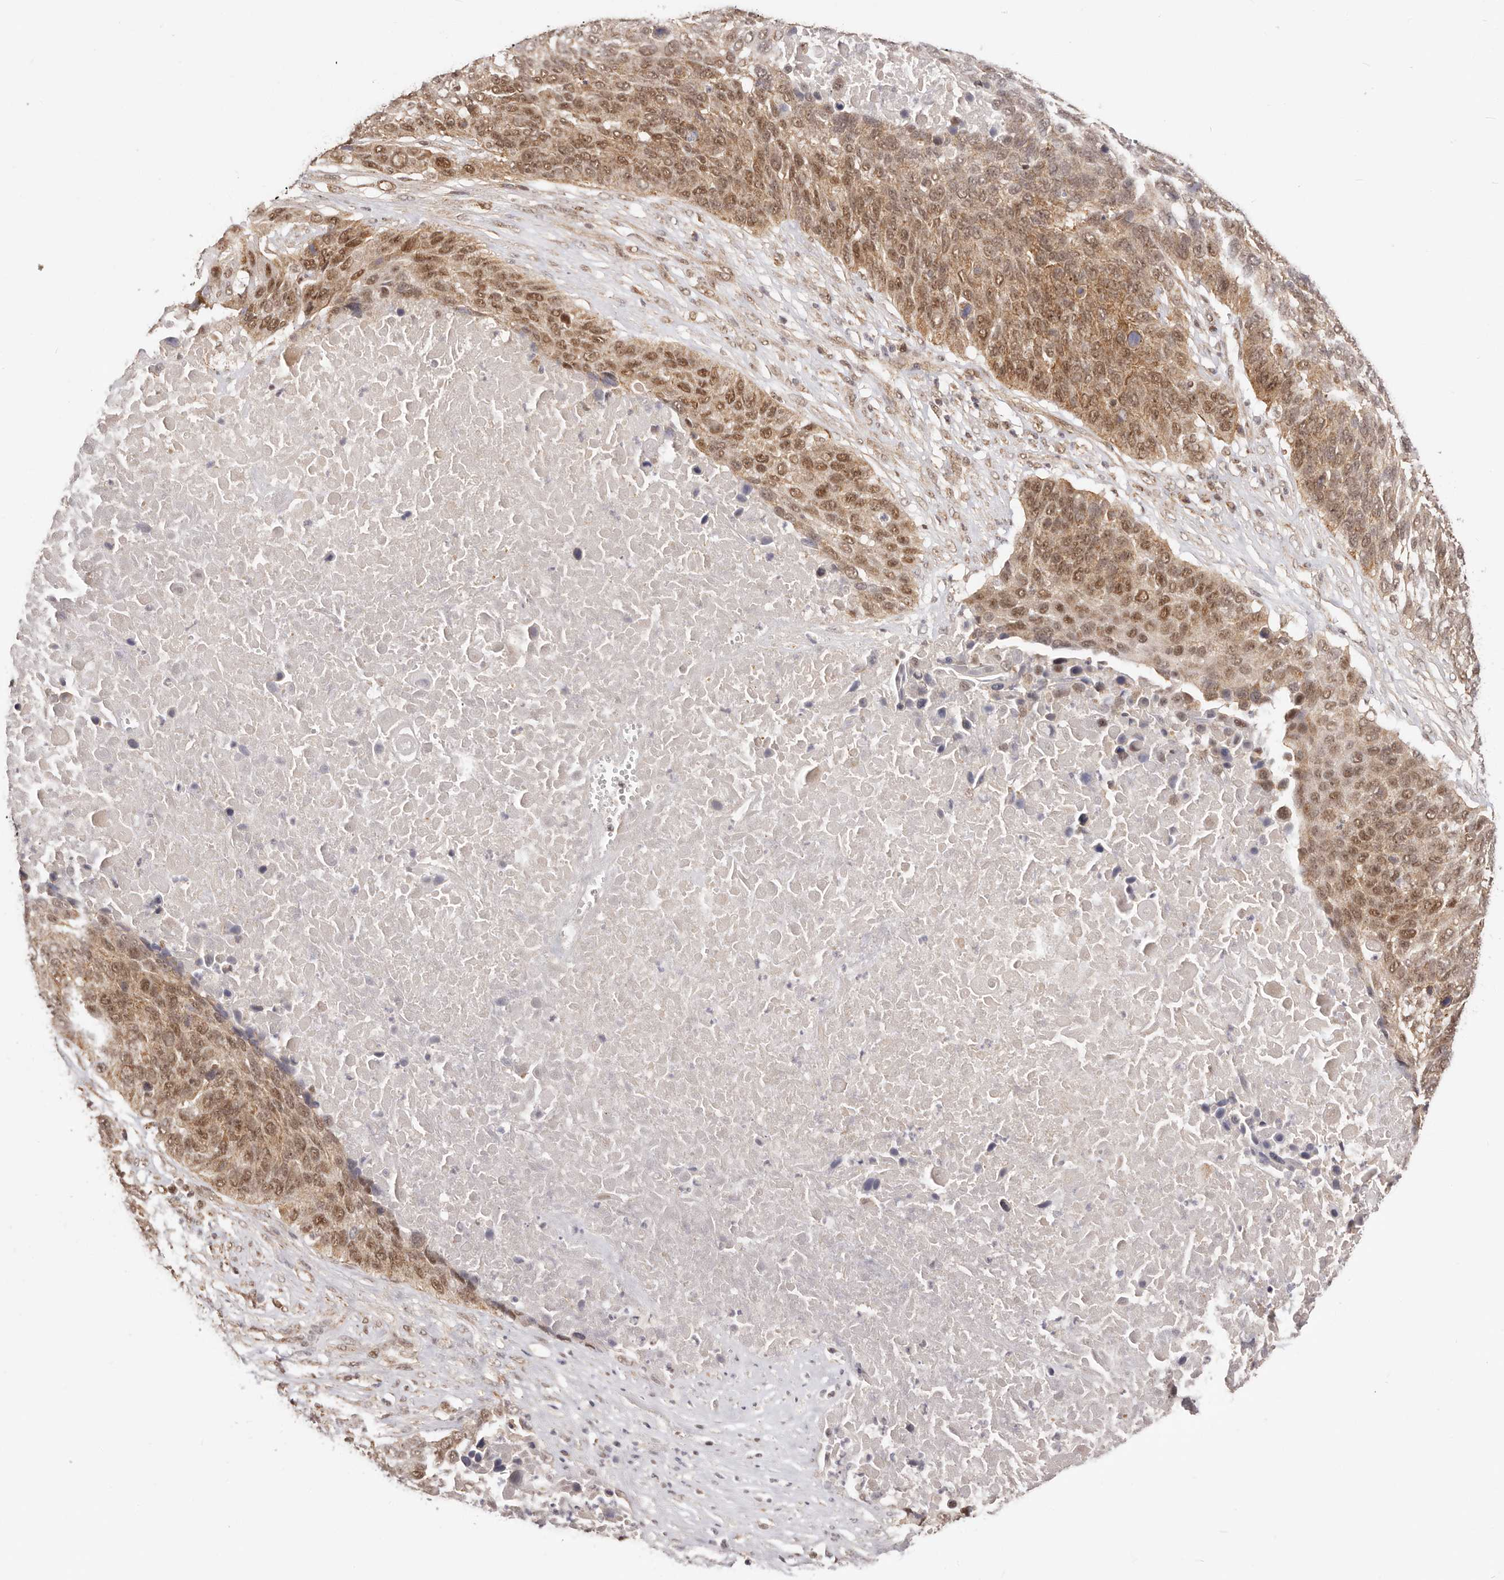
{"staining": {"intensity": "moderate", "quantity": ">75%", "location": "cytoplasmic/membranous,nuclear"}, "tissue": "lung cancer", "cell_type": "Tumor cells", "image_type": "cancer", "snomed": [{"axis": "morphology", "description": "Squamous cell carcinoma, NOS"}, {"axis": "topography", "description": "Lung"}], "caption": "High-magnification brightfield microscopy of lung cancer stained with DAB (brown) and counterstained with hematoxylin (blue). tumor cells exhibit moderate cytoplasmic/membranous and nuclear staining is identified in approximately>75% of cells.", "gene": "SEC14L1", "patient": {"sex": "male", "age": 66}}